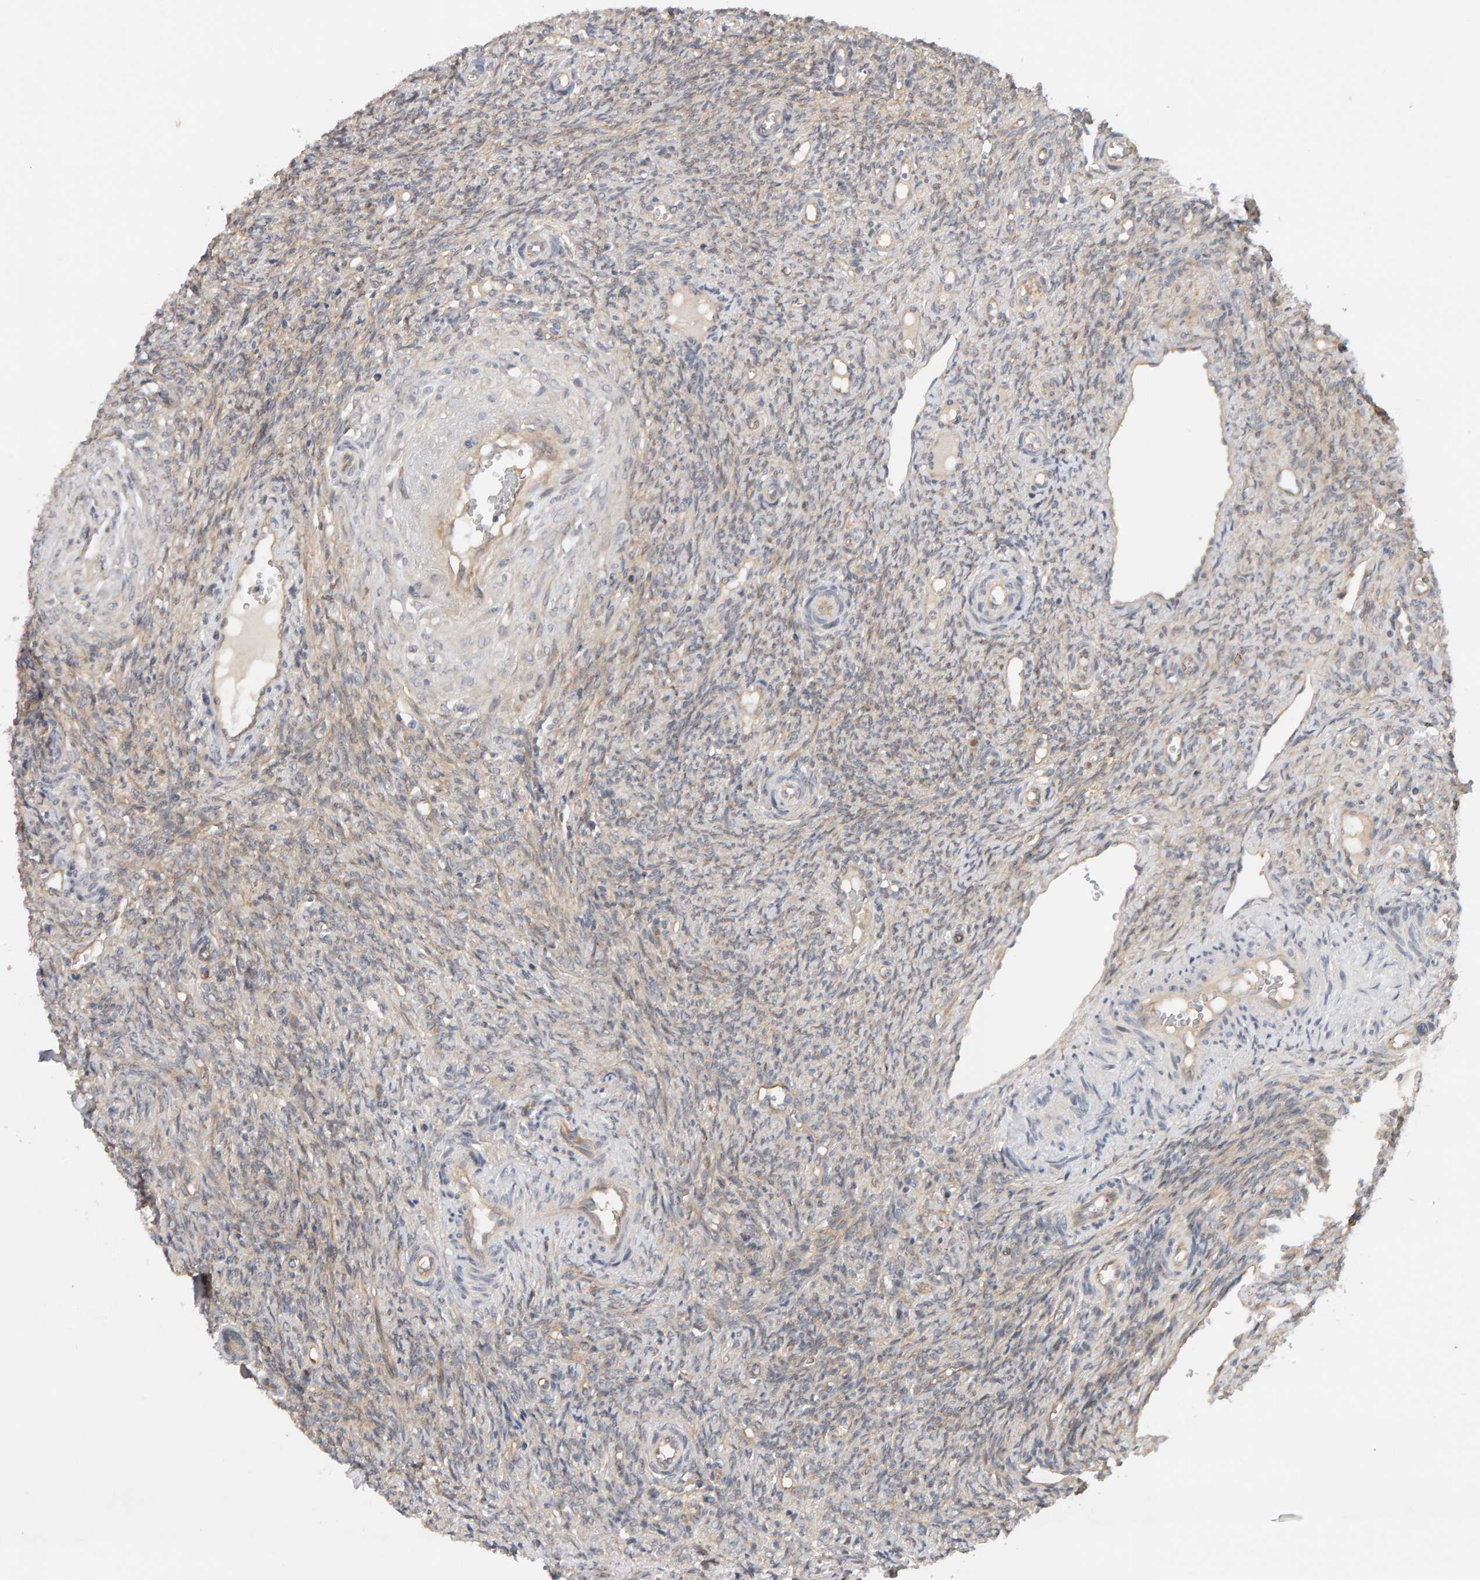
{"staining": {"intensity": "weak", "quantity": ">75%", "location": "cytoplasmic/membranous"}, "tissue": "ovary", "cell_type": "Follicle cells", "image_type": "normal", "snomed": [{"axis": "morphology", "description": "Normal tissue, NOS"}, {"axis": "topography", "description": "Ovary"}], "caption": "Ovary was stained to show a protein in brown. There is low levels of weak cytoplasmic/membranous expression in about >75% of follicle cells. (IHC, brightfield microscopy, high magnification).", "gene": "PPP1R16A", "patient": {"sex": "female", "age": 41}}